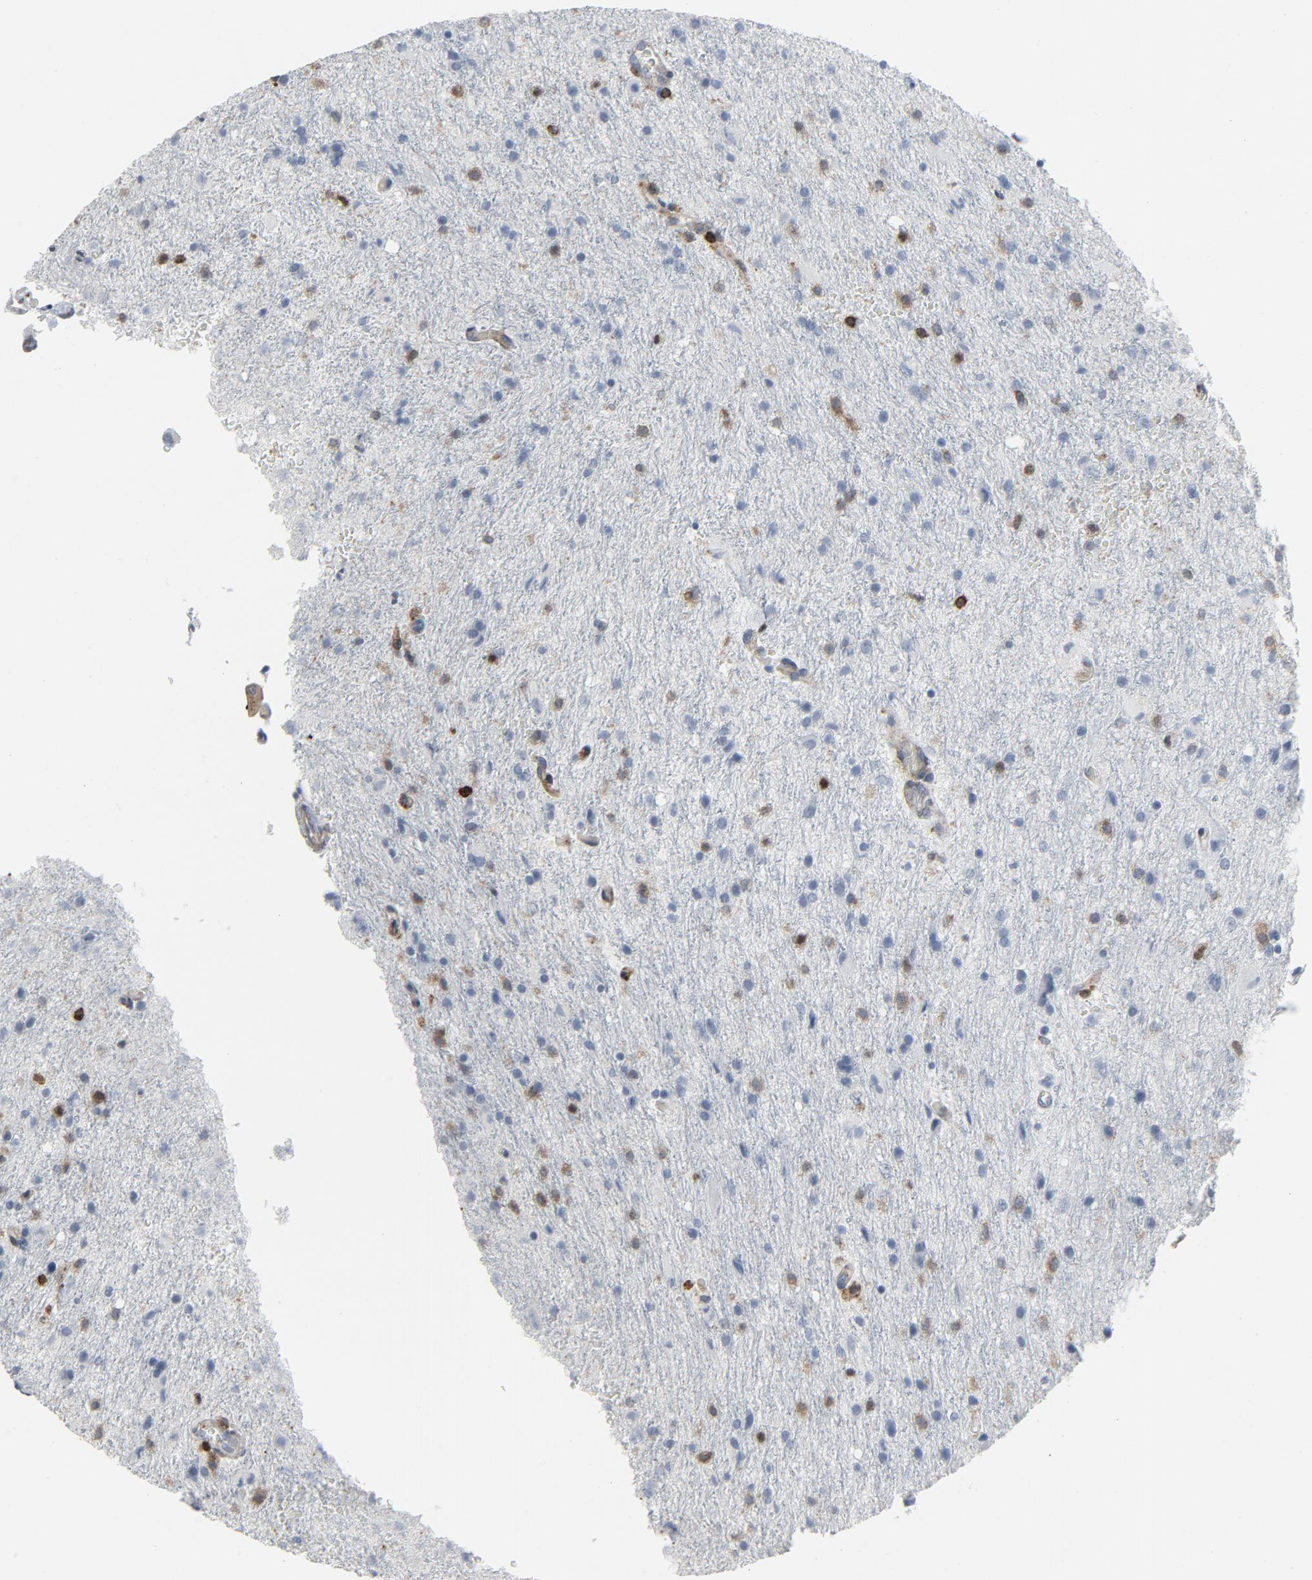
{"staining": {"intensity": "negative", "quantity": "none", "location": "none"}, "tissue": "glioma", "cell_type": "Tumor cells", "image_type": "cancer", "snomed": [{"axis": "morphology", "description": "Normal tissue, NOS"}, {"axis": "morphology", "description": "Glioma, malignant, High grade"}, {"axis": "topography", "description": "Cerebral cortex"}], "caption": "IHC micrograph of malignant glioma (high-grade) stained for a protein (brown), which demonstrates no expression in tumor cells. (DAB (3,3'-diaminobenzidine) immunohistochemistry visualized using brightfield microscopy, high magnification).", "gene": "LCP2", "patient": {"sex": "male", "age": 56}}